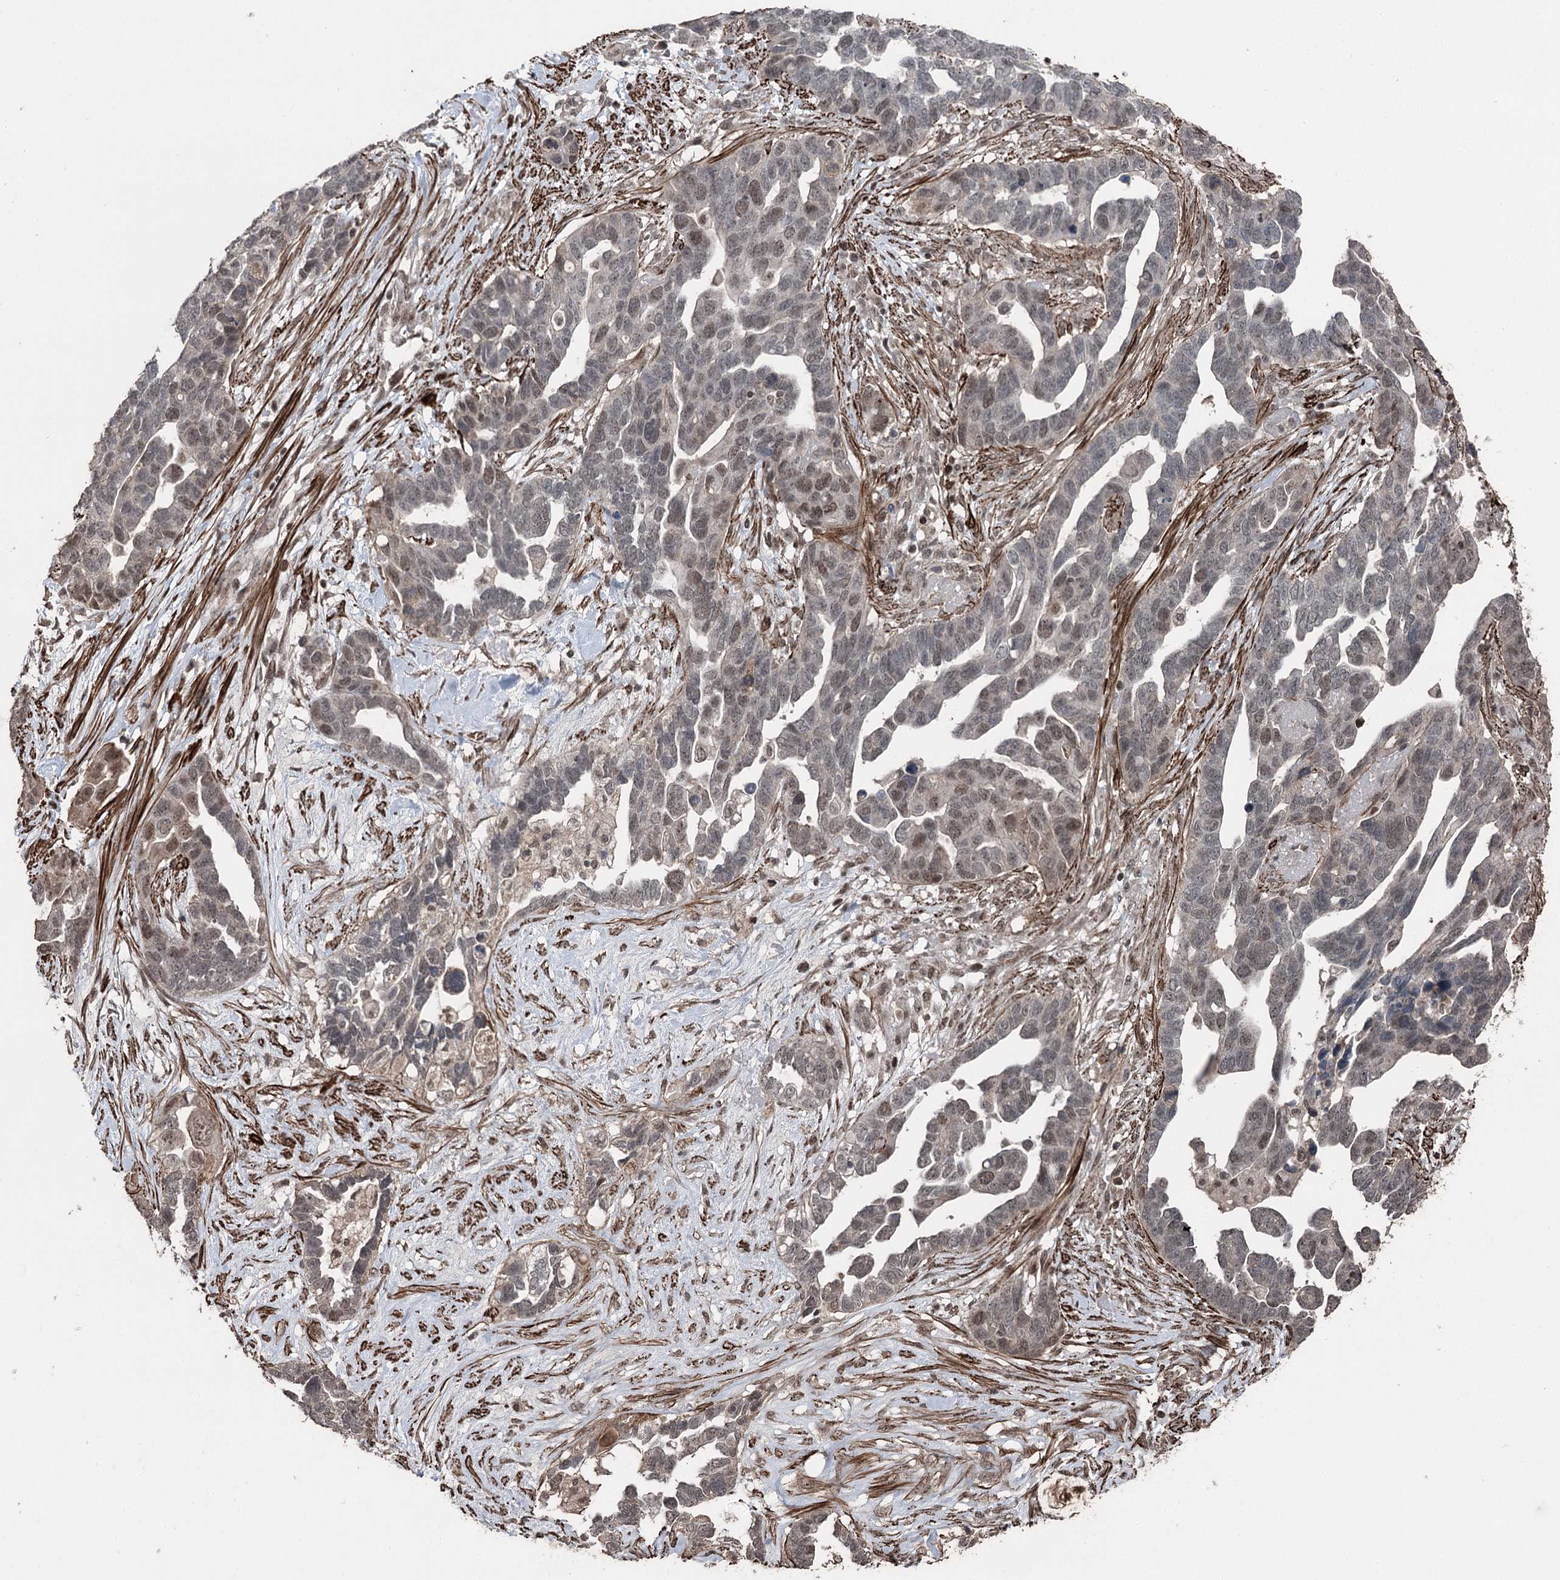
{"staining": {"intensity": "moderate", "quantity": ">75%", "location": "nuclear"}, "tissue": "ovarian cancer", "cell_type": "Tumor cells", "image_type": "cancer", "snomed": [{"axis": "morphology", "description": "Cystadenocarcinoma, serous, NOS"}, {"axis": "topography", "description": "Ovary"}], "caption": "Ovarian serous cystadenocarcinoma tissue shows moderate nuclear staining in about >75% of tumor cells, visualized by immunohistochemistry.", "gene": "CCDC82", "patient": {"sex": "female", "age": 54}}